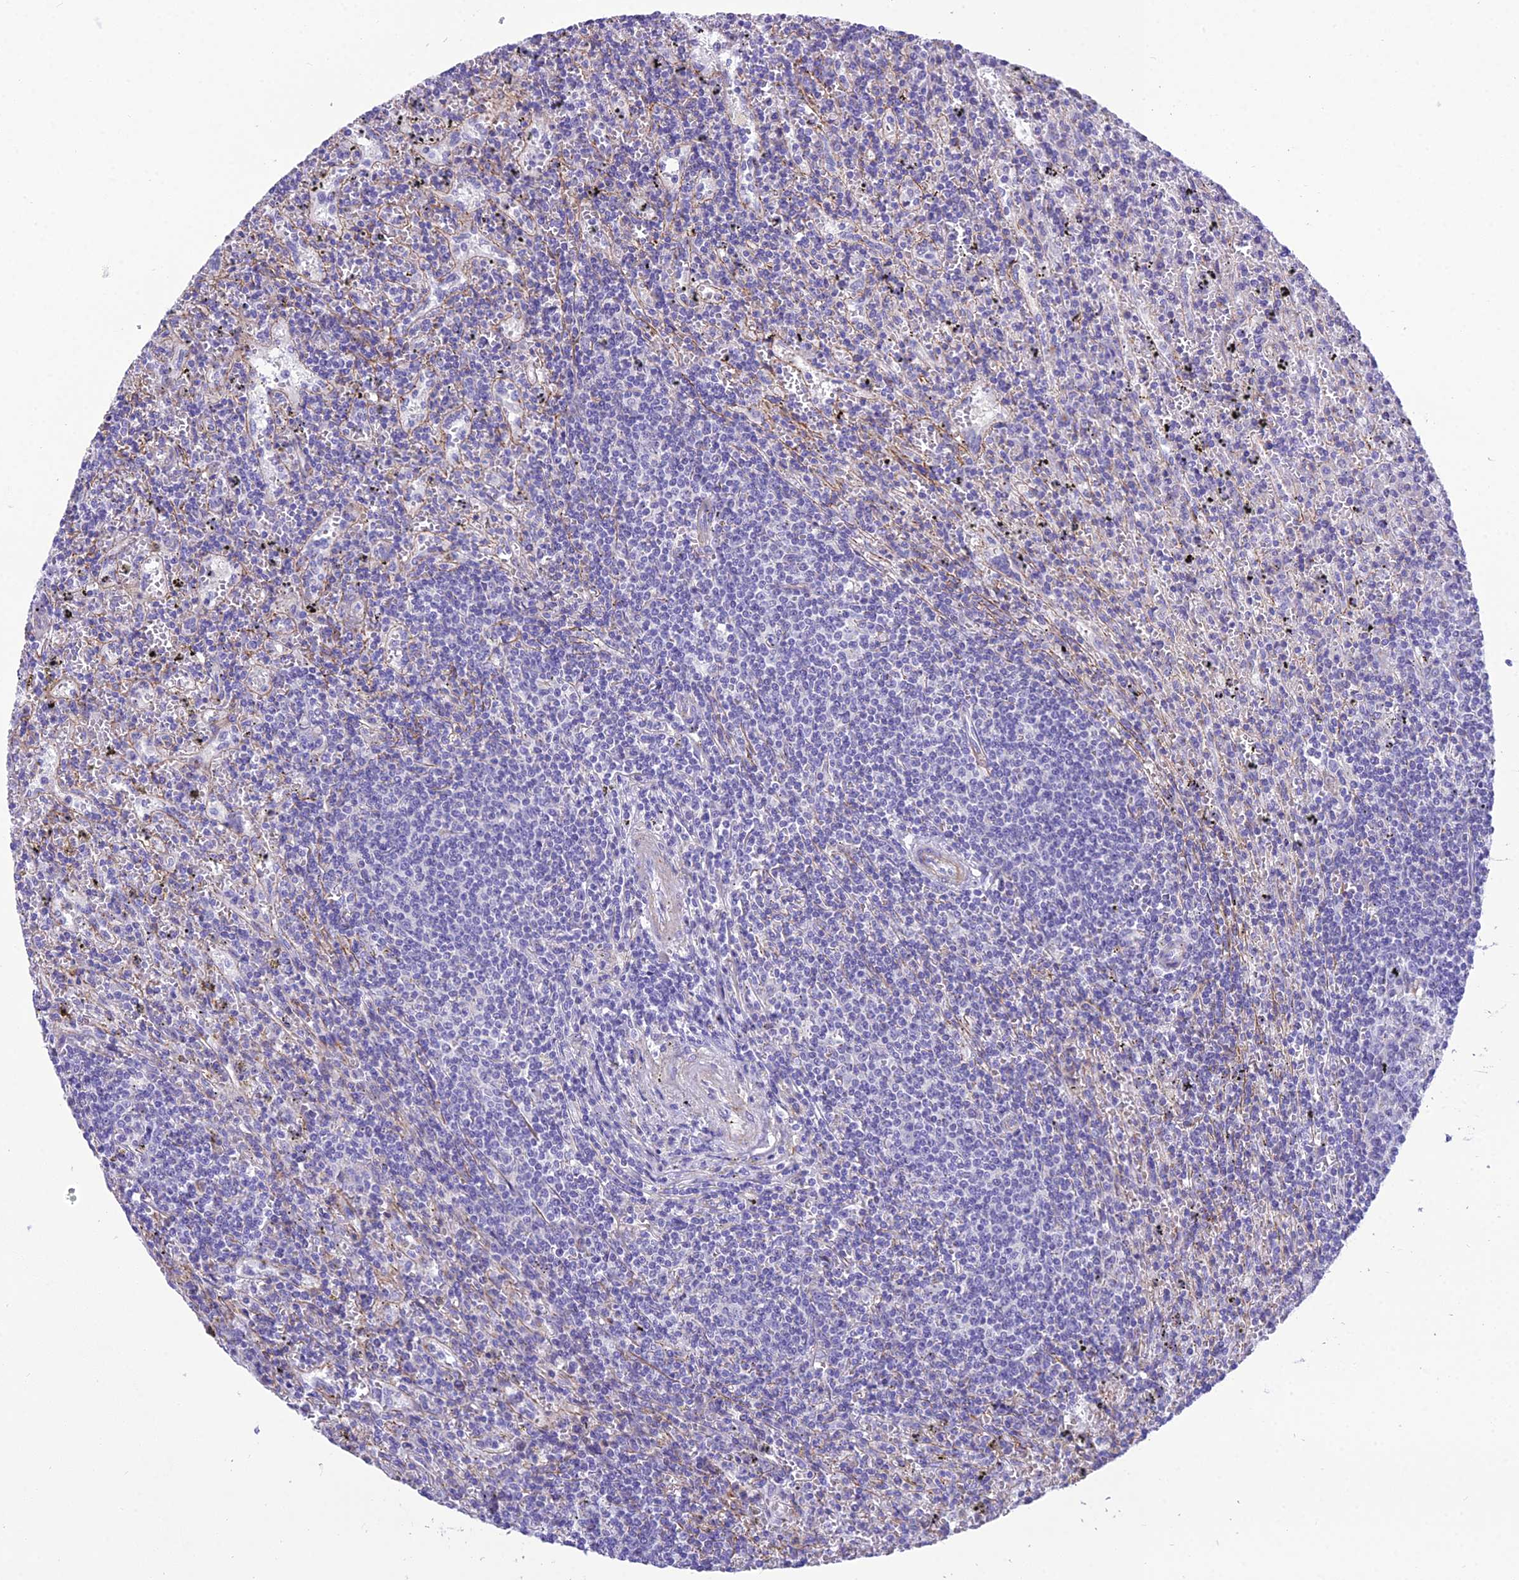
{"staining": {"intensity": "negative", "quantity": "none", "location": "none"}, "tissue": "lymphoma", "cell_type": "Tumor cells", "image_type": "cancer", "snomed": [{"axis": "morphology", "description": "Malignant lymphoma, non-Hodgkin's type, Low grade"}, {"axis": "topography", "description": "Spleen"}], "caption": "Tumor cells are negative for protein expression in human malignant lymphoma, non-Hodgkin's type (low-grade).", "gene": "GFRA1", "patient": {"sex": "male", "age": 76}}